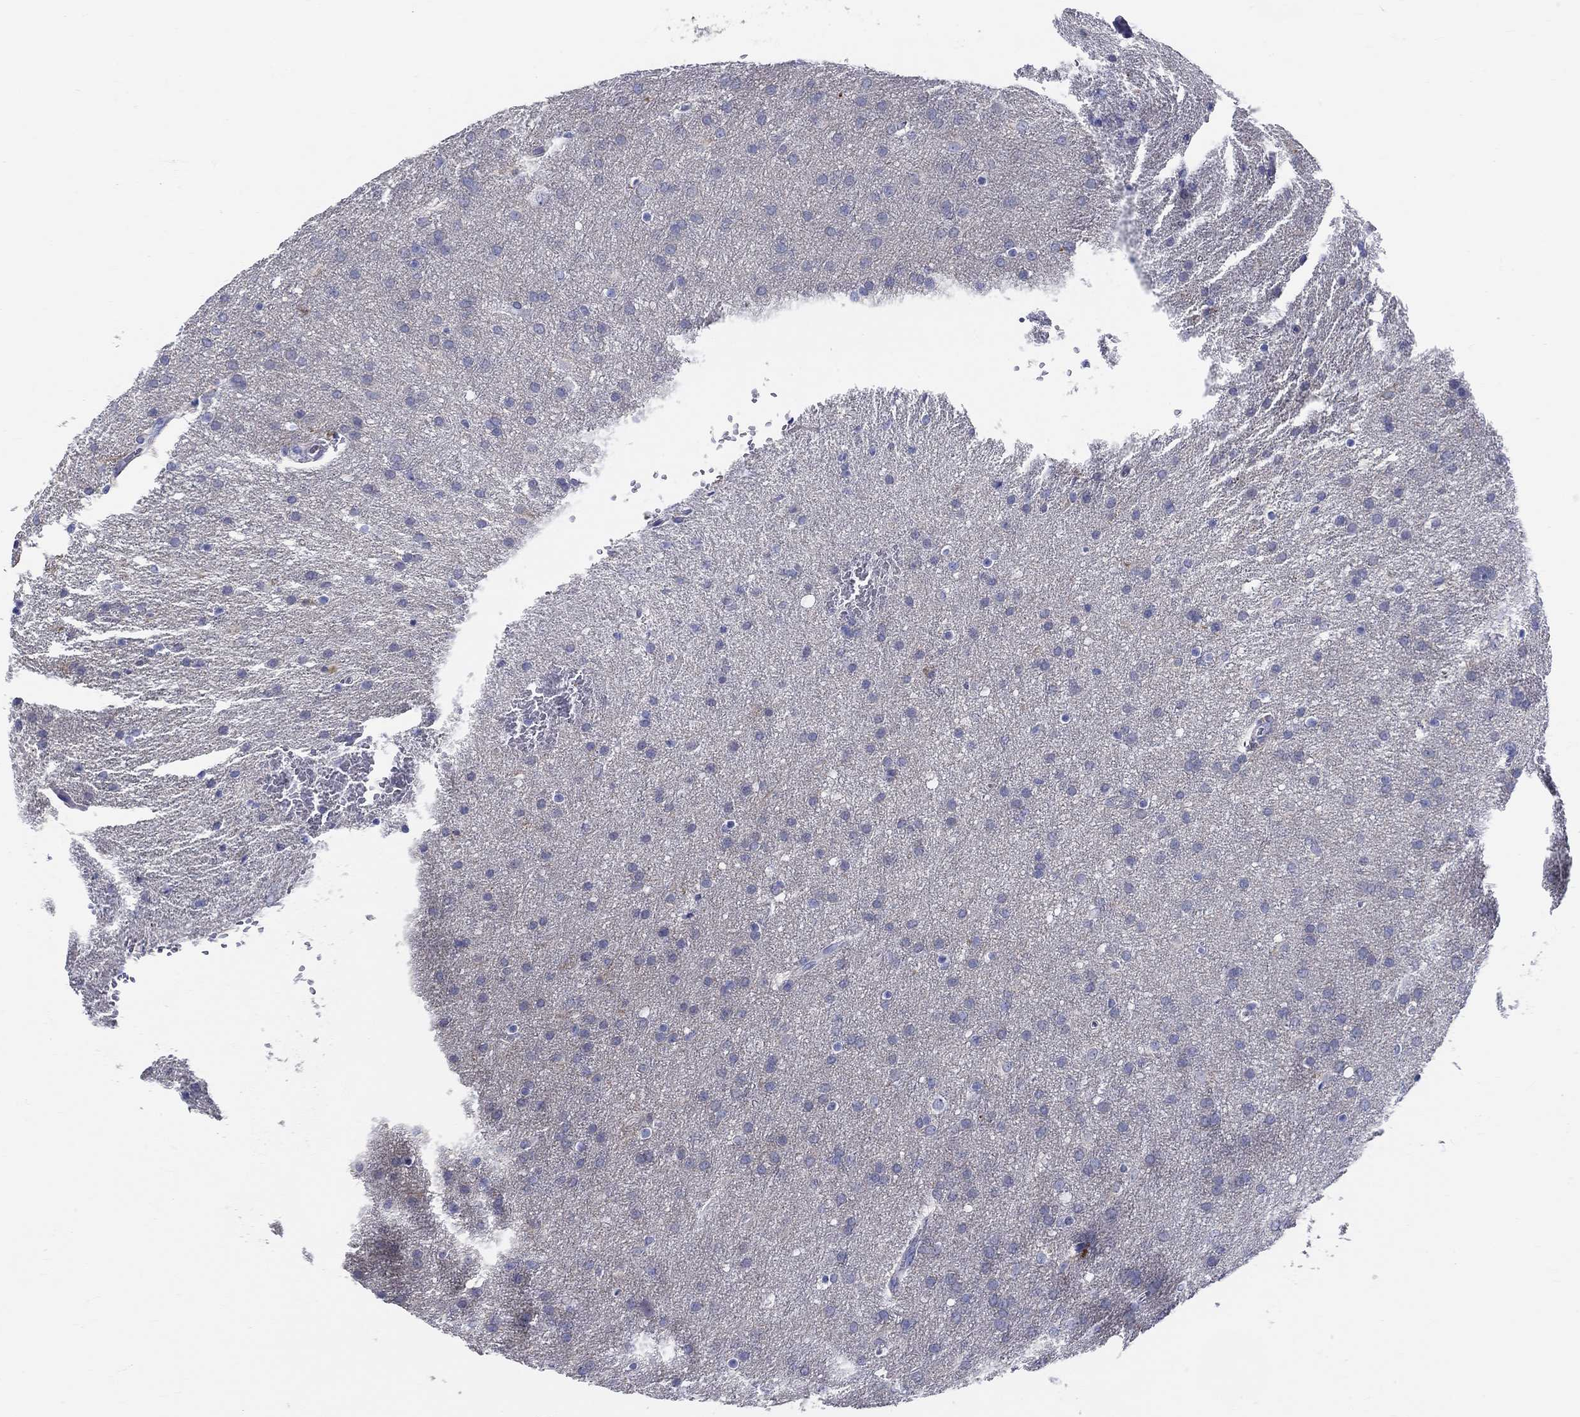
{"staining": {"intensity": "negative", "quantity": "none", "location": "none"}, "tissue": "glioma", "cell_type": "Tumor cells", "image_type": "cancer", "snomed": [{"axis": "morphology", "description": "Glioma, malignant, Low grade"}, {"axis": "topography", "description": "Brain"}], "caption": "Malignant glioma (low-grade) stained for a protein using IHC displays no positivity tumor cells.", "gene": "CRYGS", "patient": {"sex": "female", "age": 32}}